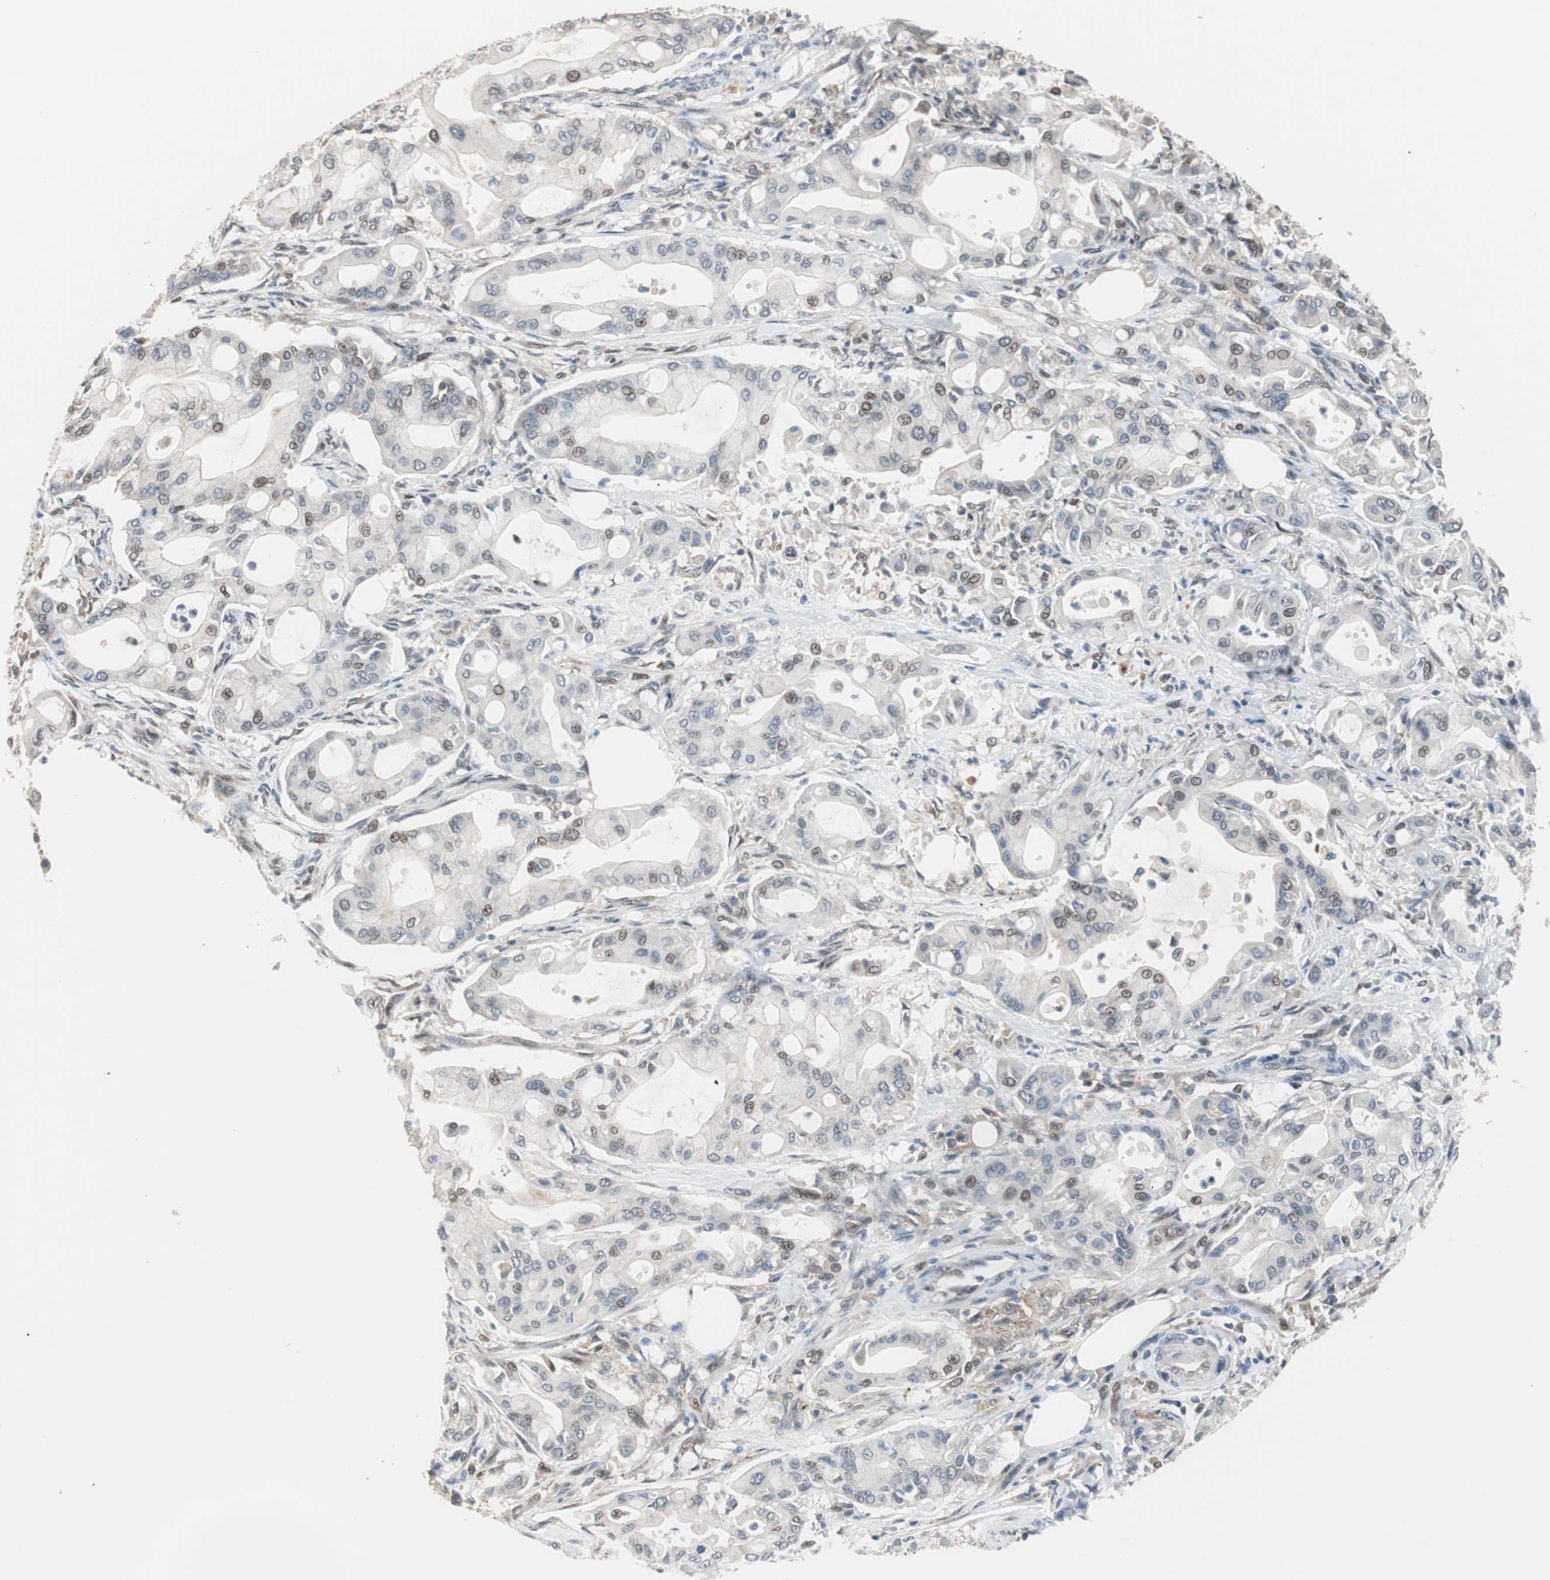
{"staining": {"intensity": "negative", "quantity": "none", "location": "none"}, "tissue": "pancreatic cancer", "cell_type": "Tumor cells", "image_type": "cancer", "snomed": [{"axis": "morphology", "description": "Adenocarcinoma, NOS"}, {"axis": "morphology", "description": "Adenocarcinoma, metastatic, NOS"}, {"axis": "topography", "description": "Lymph node"}, {"axis": "topography", "description": "Pancreas"}, {"axis": "topography", "description": "Duodenum"}], "caption": "Image shows no significant protein positivity in tumor cells of metastatic adenocarcinoma (pancreatic).", "gene": "POLH", "patient": {"sex": "female", "age": 64}}